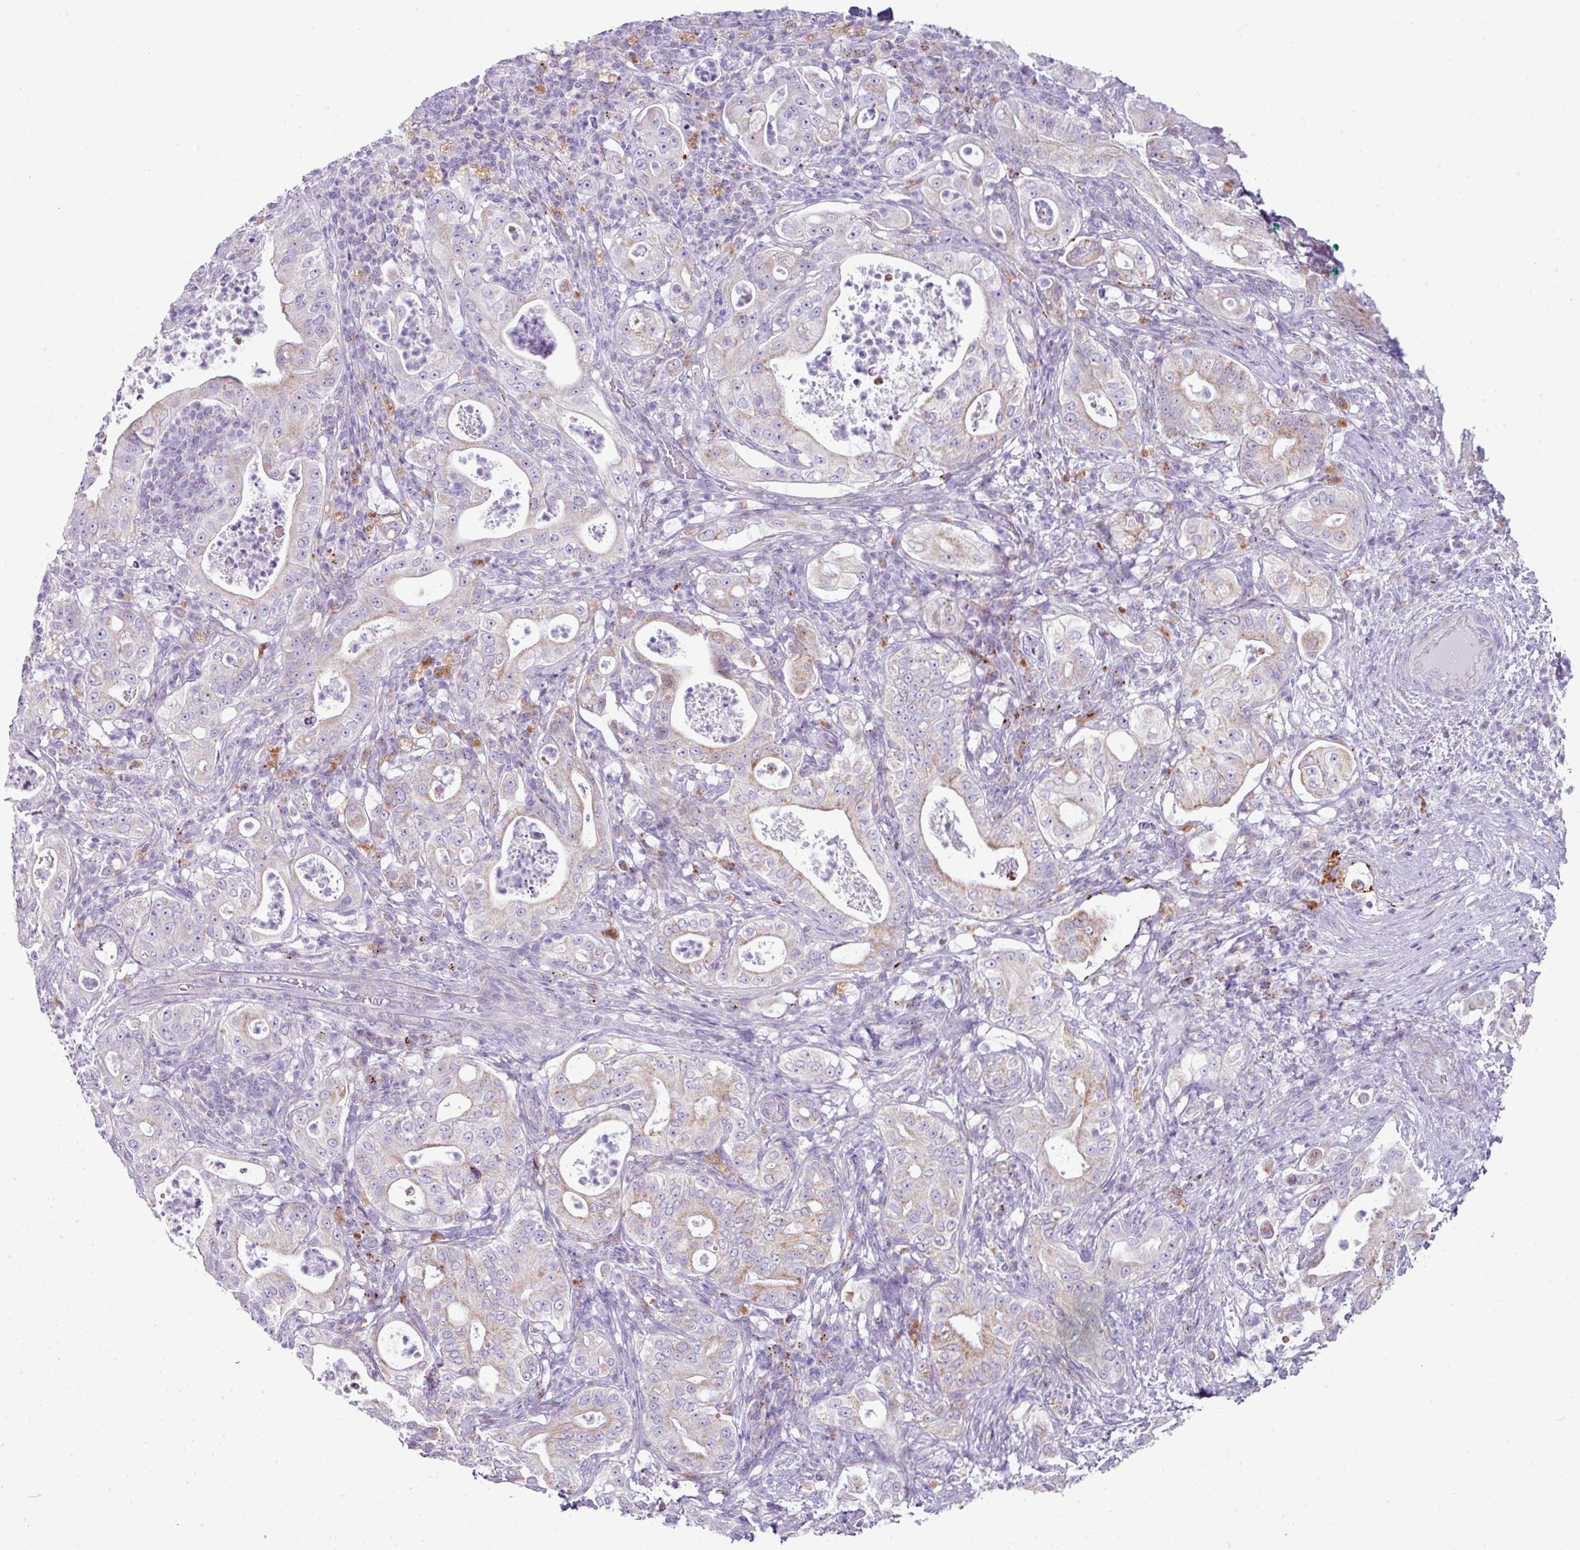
{"staining": {"intensity": "moderate", "quantity": "<25%", "location": "cytoplasmic/membranous"}, "tissue": "pancreatic cancer", "cell_type": "Tumor cells", "image_type": "cancer", "snomed": [{"axis": "morphology", "description": "Adenocarcinoma, NOS"}, {"axis": "topography", "description": "Pancreas"}], "caption": "A low amount of moderate cytoplasmic/membranous expression is identified in approximately <25% of tumor cells in pancreatic adenocarcinoma tissue.", "gene": "PGAP4", "patient": {"sex": "male", "age": 71}}